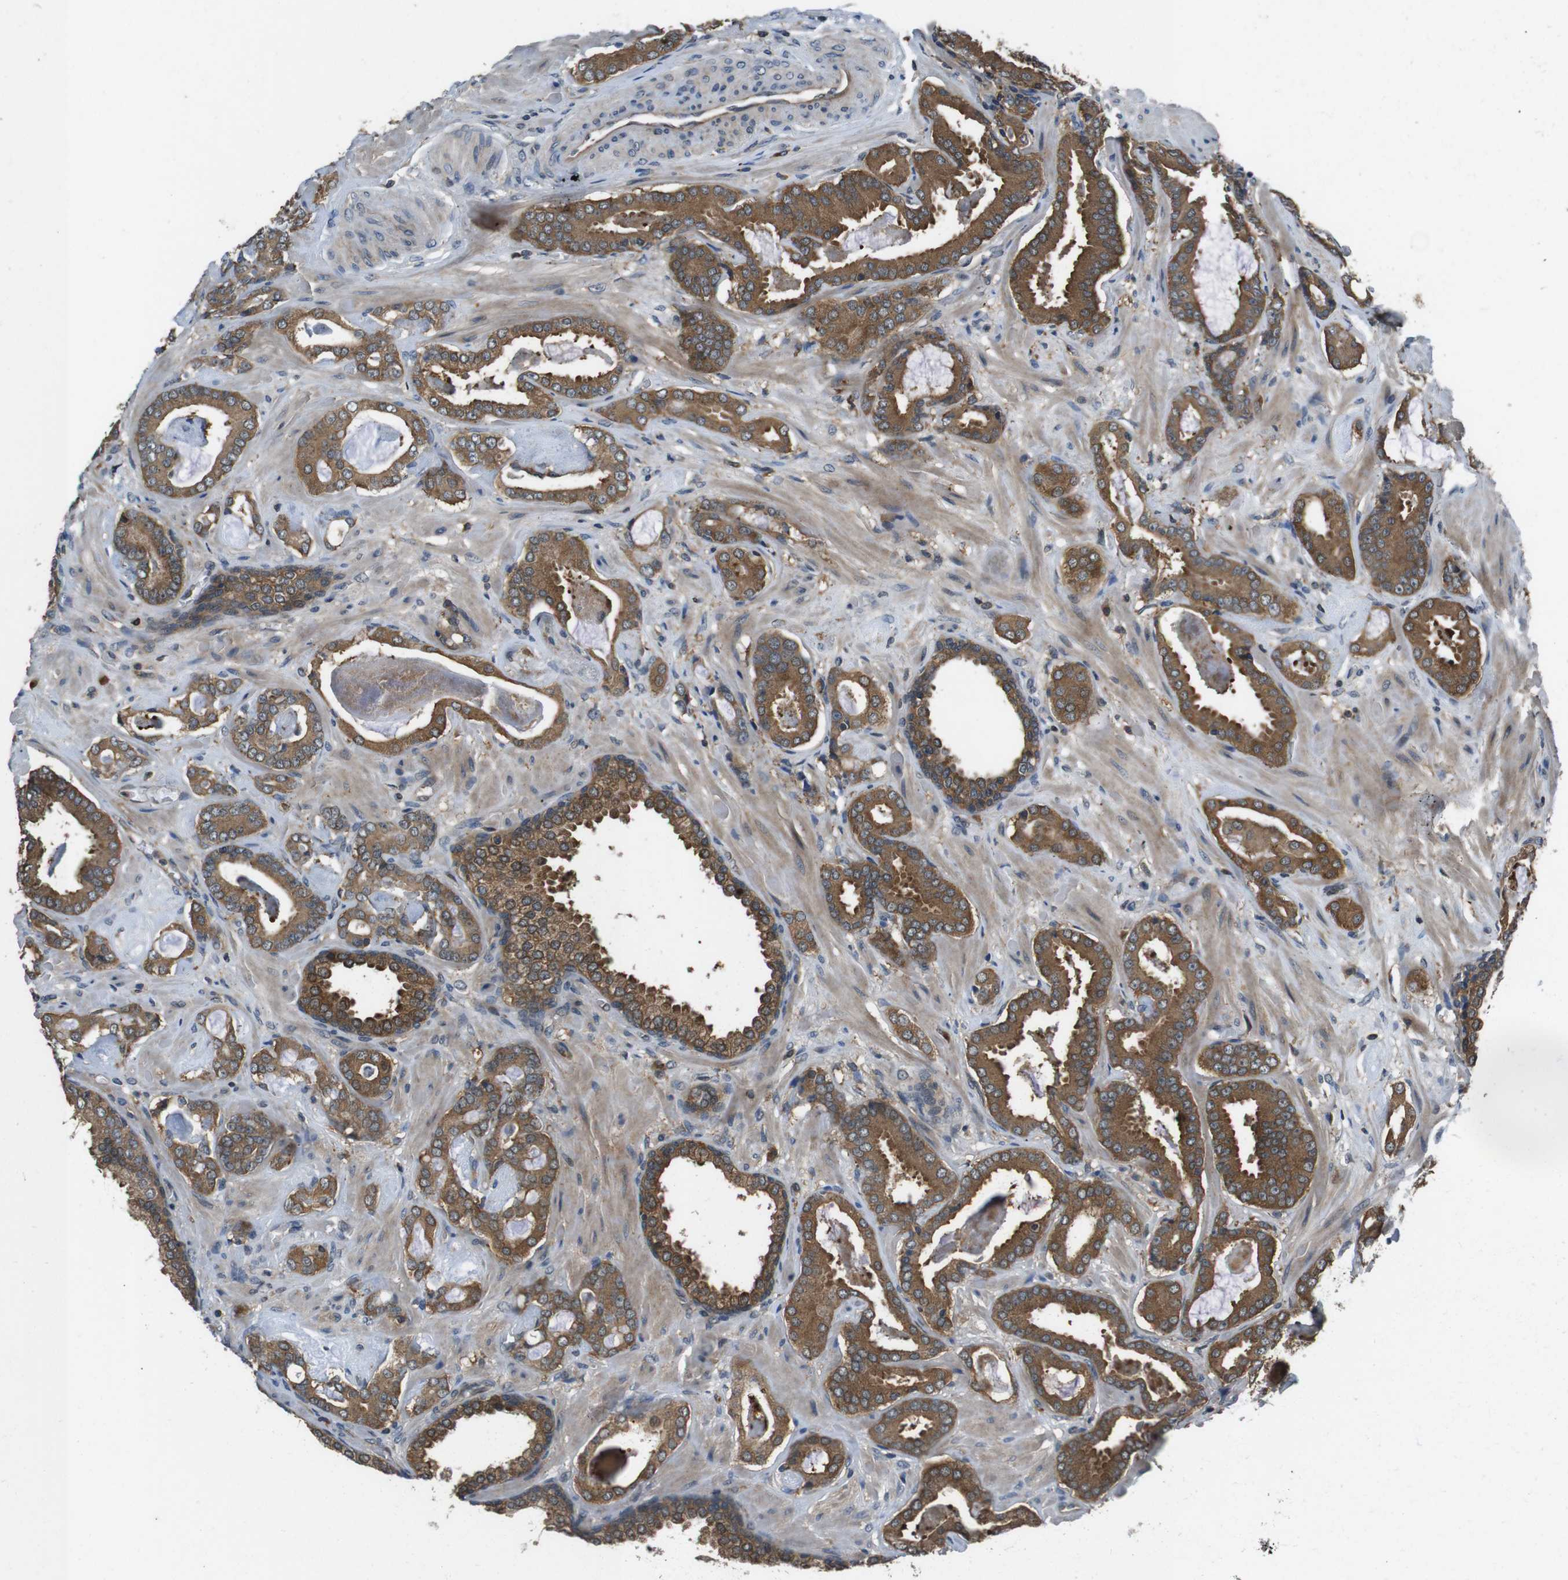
{"staining": {"intensity": "moderate", "quantity": ">75%", "location": "cytoplasmic/membranous"}, "tissue": "prostate cancer", "cell_type": "Tumor cells", "image_type": "cancer", "snomed": [{"axis": "morphology", "description": "Adenocarcinoma, Low grade"}, {"axis": "topography", "description": "Prostate"}], "caption": "This is an image of immunohistochemistry staining of prostate cancer (adenocarcinoma (low-grade)), which shows moderate expression in the cytoplasmic/membranous of tumor cells.", "gene": "SLC22A23", "patient": {"sex": "male", "age": 53}}